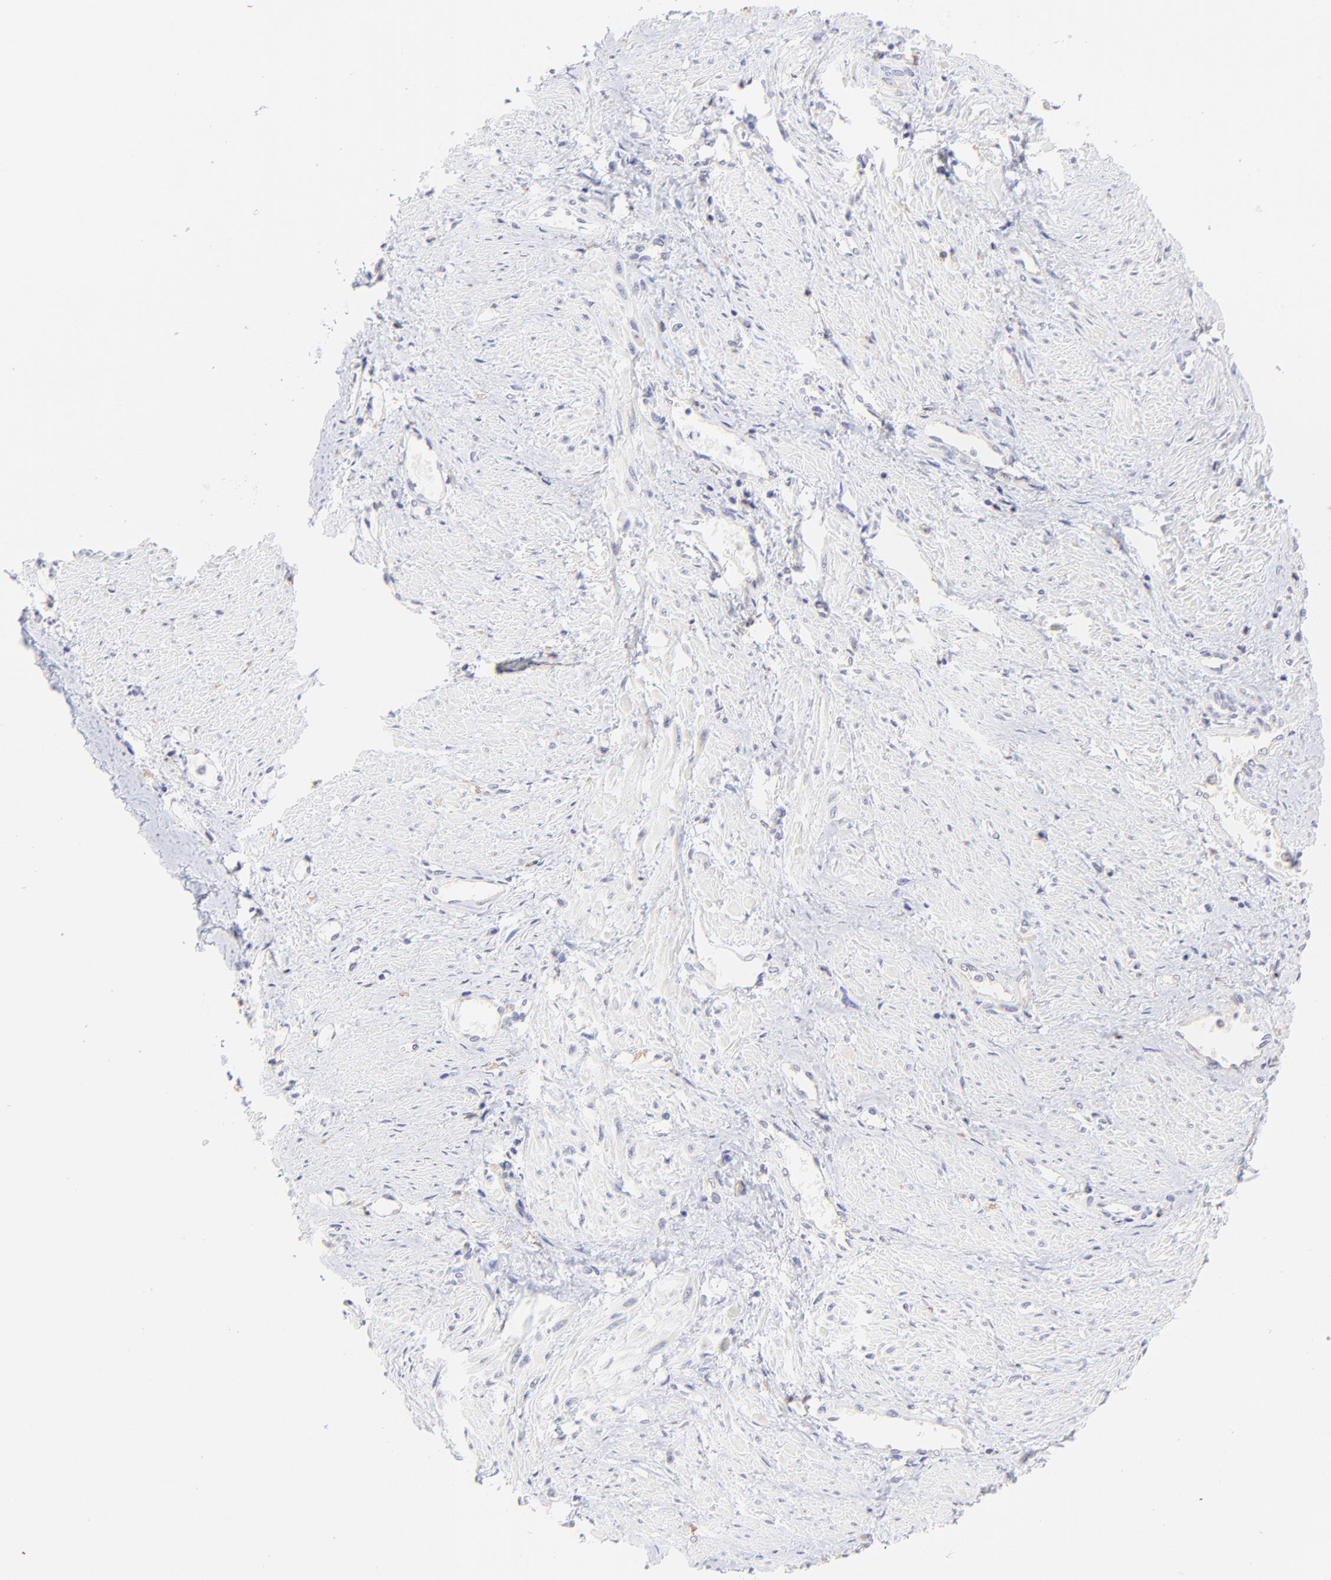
{"staining": {"intensity": "negative", "quantity": "none", "location": "none"}, "tissue": "smooth muscle", "cell_type": "Smooth muscle cells", "image_type": "normal", "snomed": [{"axis": "morphology", "description": "Normal tissue, NOS"}, {"axis": "topography", "description": "Smooth muscle"}, {"axis": "topography", "description": "Uterus"}], "caption": "A high-resolution histopathology image shows IHC staining of unremarkable smooth muscle, which reveals no significant staining in smooth muscle cells. (Stains: DAB immunohistochemistry (IHC) with hematoxylin counter stain, Microscopy: brightfield microscopy at high magnification).", "gene": "LHFPL1", "patient": {"sex": "female", "age": 39}}